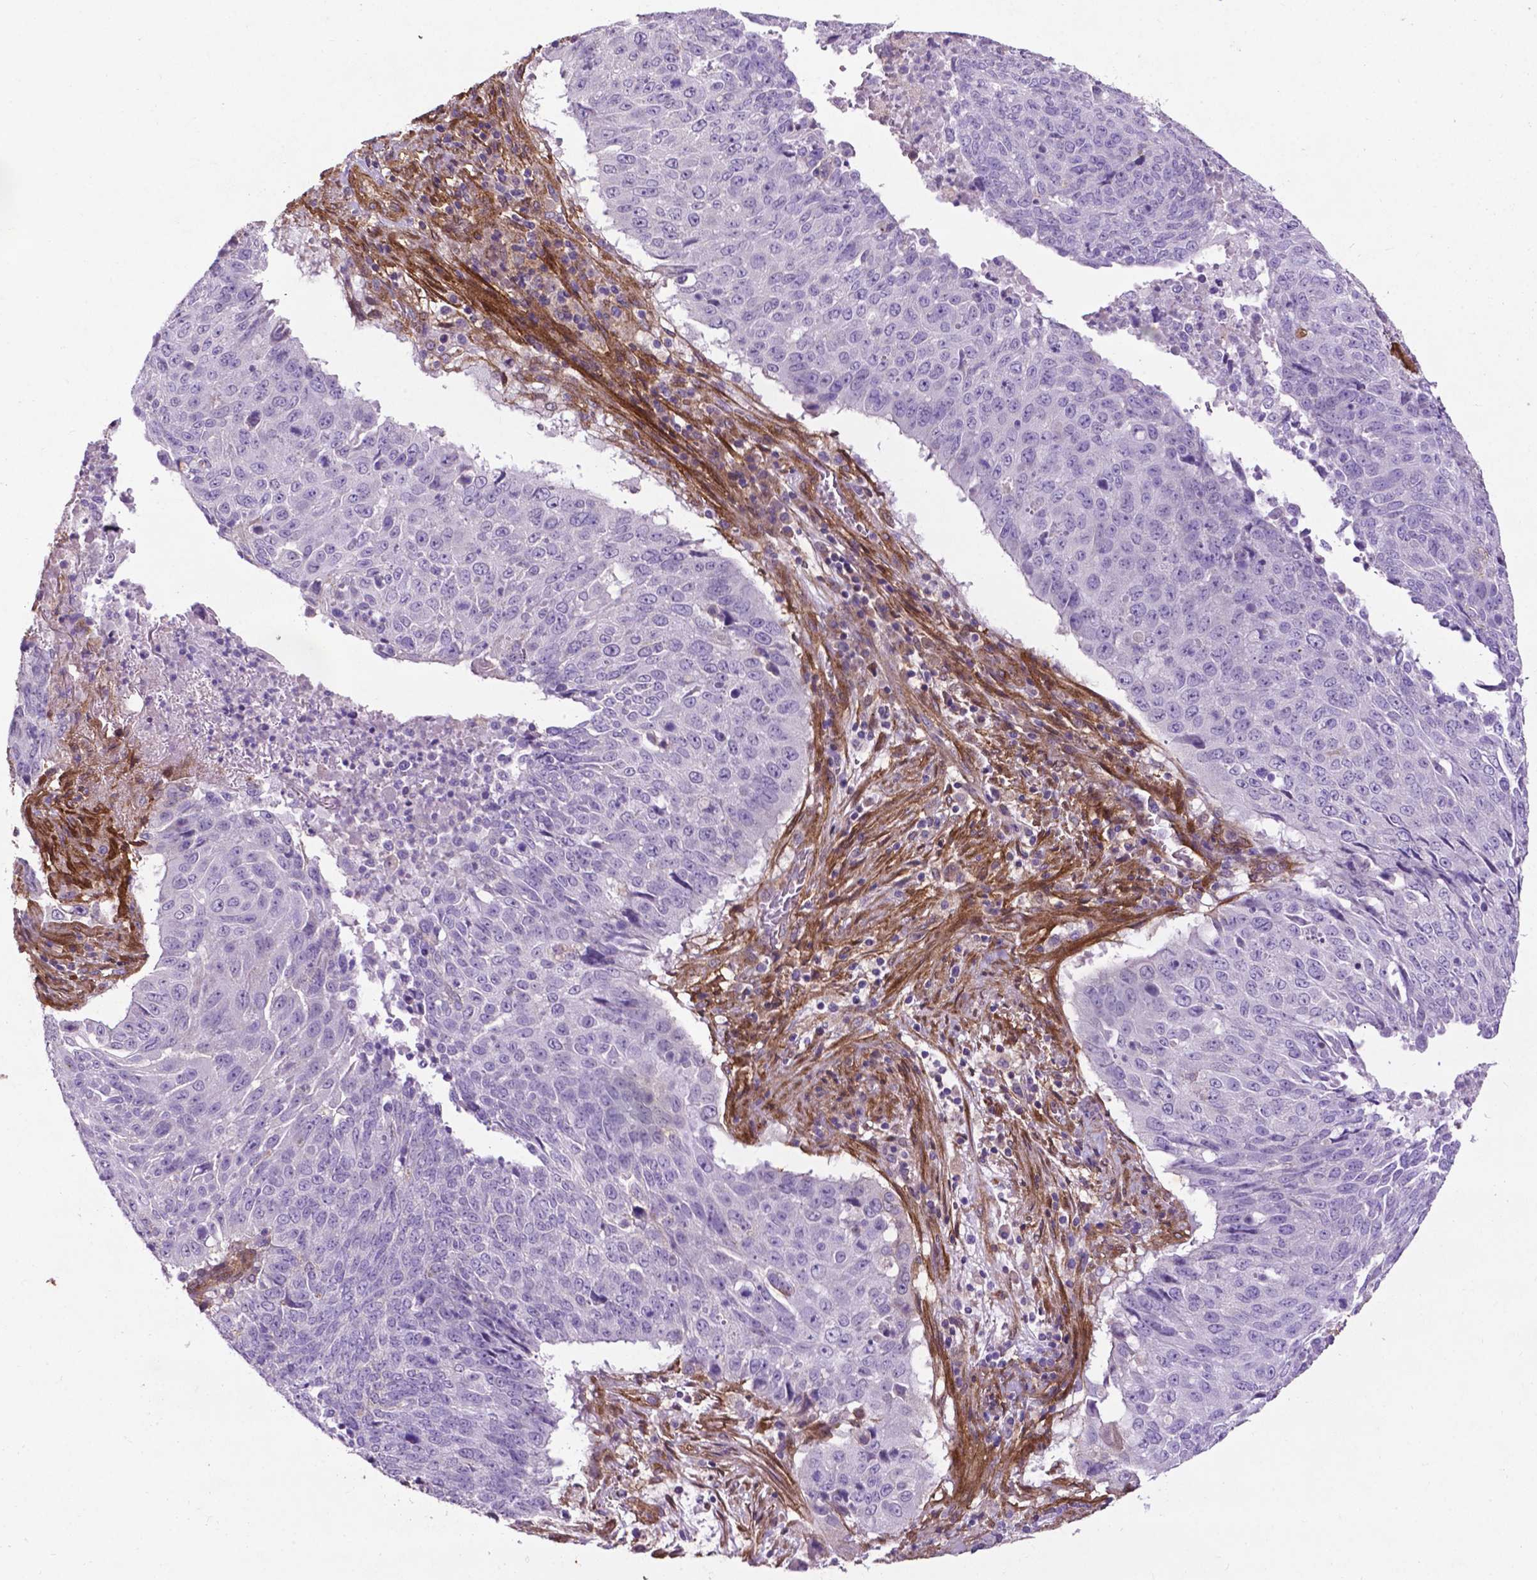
{"staining": {"intensity": "negative", "quantity": "none", "location": "none"}, "tissue": "lung cancer", "cell_type": "Tumor cells", "image_type": "cancer", "snomed": [{"axis": "morphology", "description": "Normal tissue, NOS"}, {"axis": "morphology", "description": "Squamous cell carcinoma, NOS"}, {"axis": "topography", "description": "Bronchus"}, {"axis": "topography", "description": "Lung"}], "caption": "Squamous cell carcinoma (lung) was stained to show a protein in brown. There is no significant expression in tumor cells. (Stains: DAB IHC with hematoxylin counter stain, Microscopy: brightfield microscopy at high magnification).", "gene": "RRAS", "patient": {"sex": "male", "age": 64}}